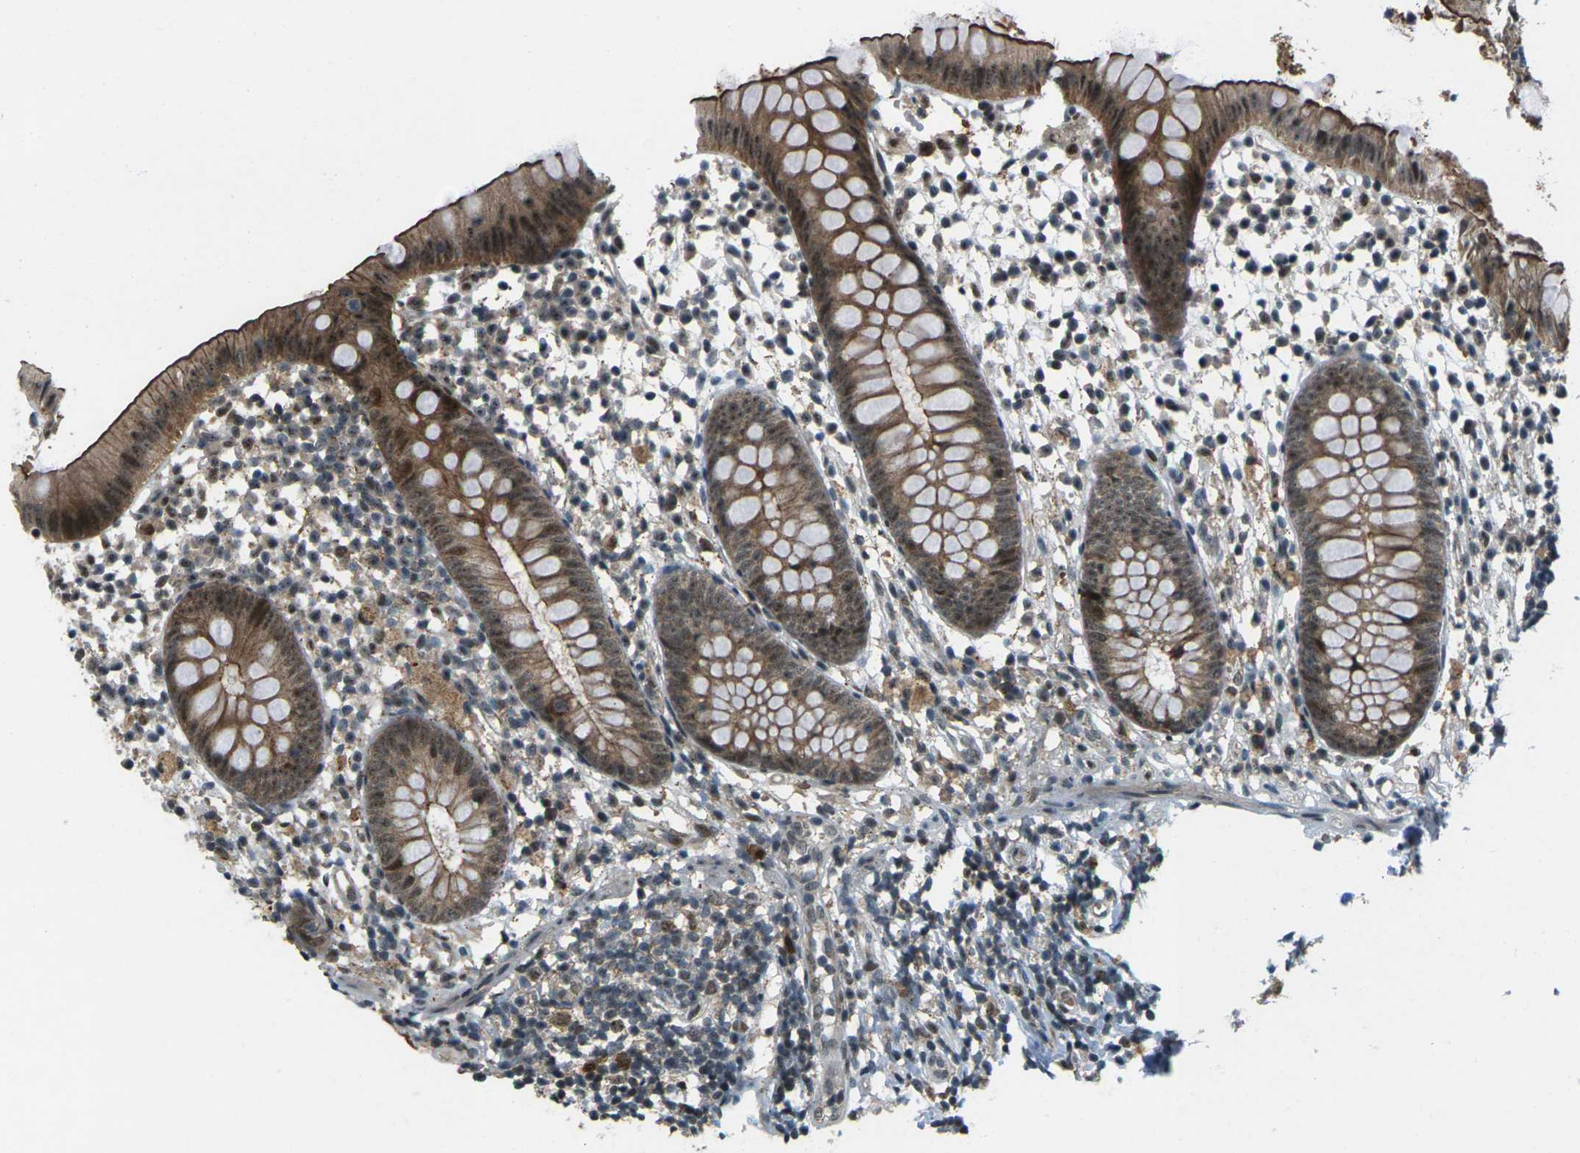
{"staining": {"intensity": "moderate", "quantity": ">75%", "location": "cytoplasmic/membranous,nuclear"}, "tissue": "appendix", "cell_type": "Glandular cells", "image_type": "normal", "snomed": [{"axis": "morphology", "description": "Normal tissue, NOS"}, {"axis": "topography", "description": "Appendix"}], "caption": "Immunohistochemical staining of benign human appendix reveals medium levels of moderate cytoplasmic/membranous,nuclear expression in approximately >75% of glandular cells. The protein is shown in brown color, while the nuclei are stained blue.", "gene": "UBE2S", "patient": {"sex": "female", "age": 20}}